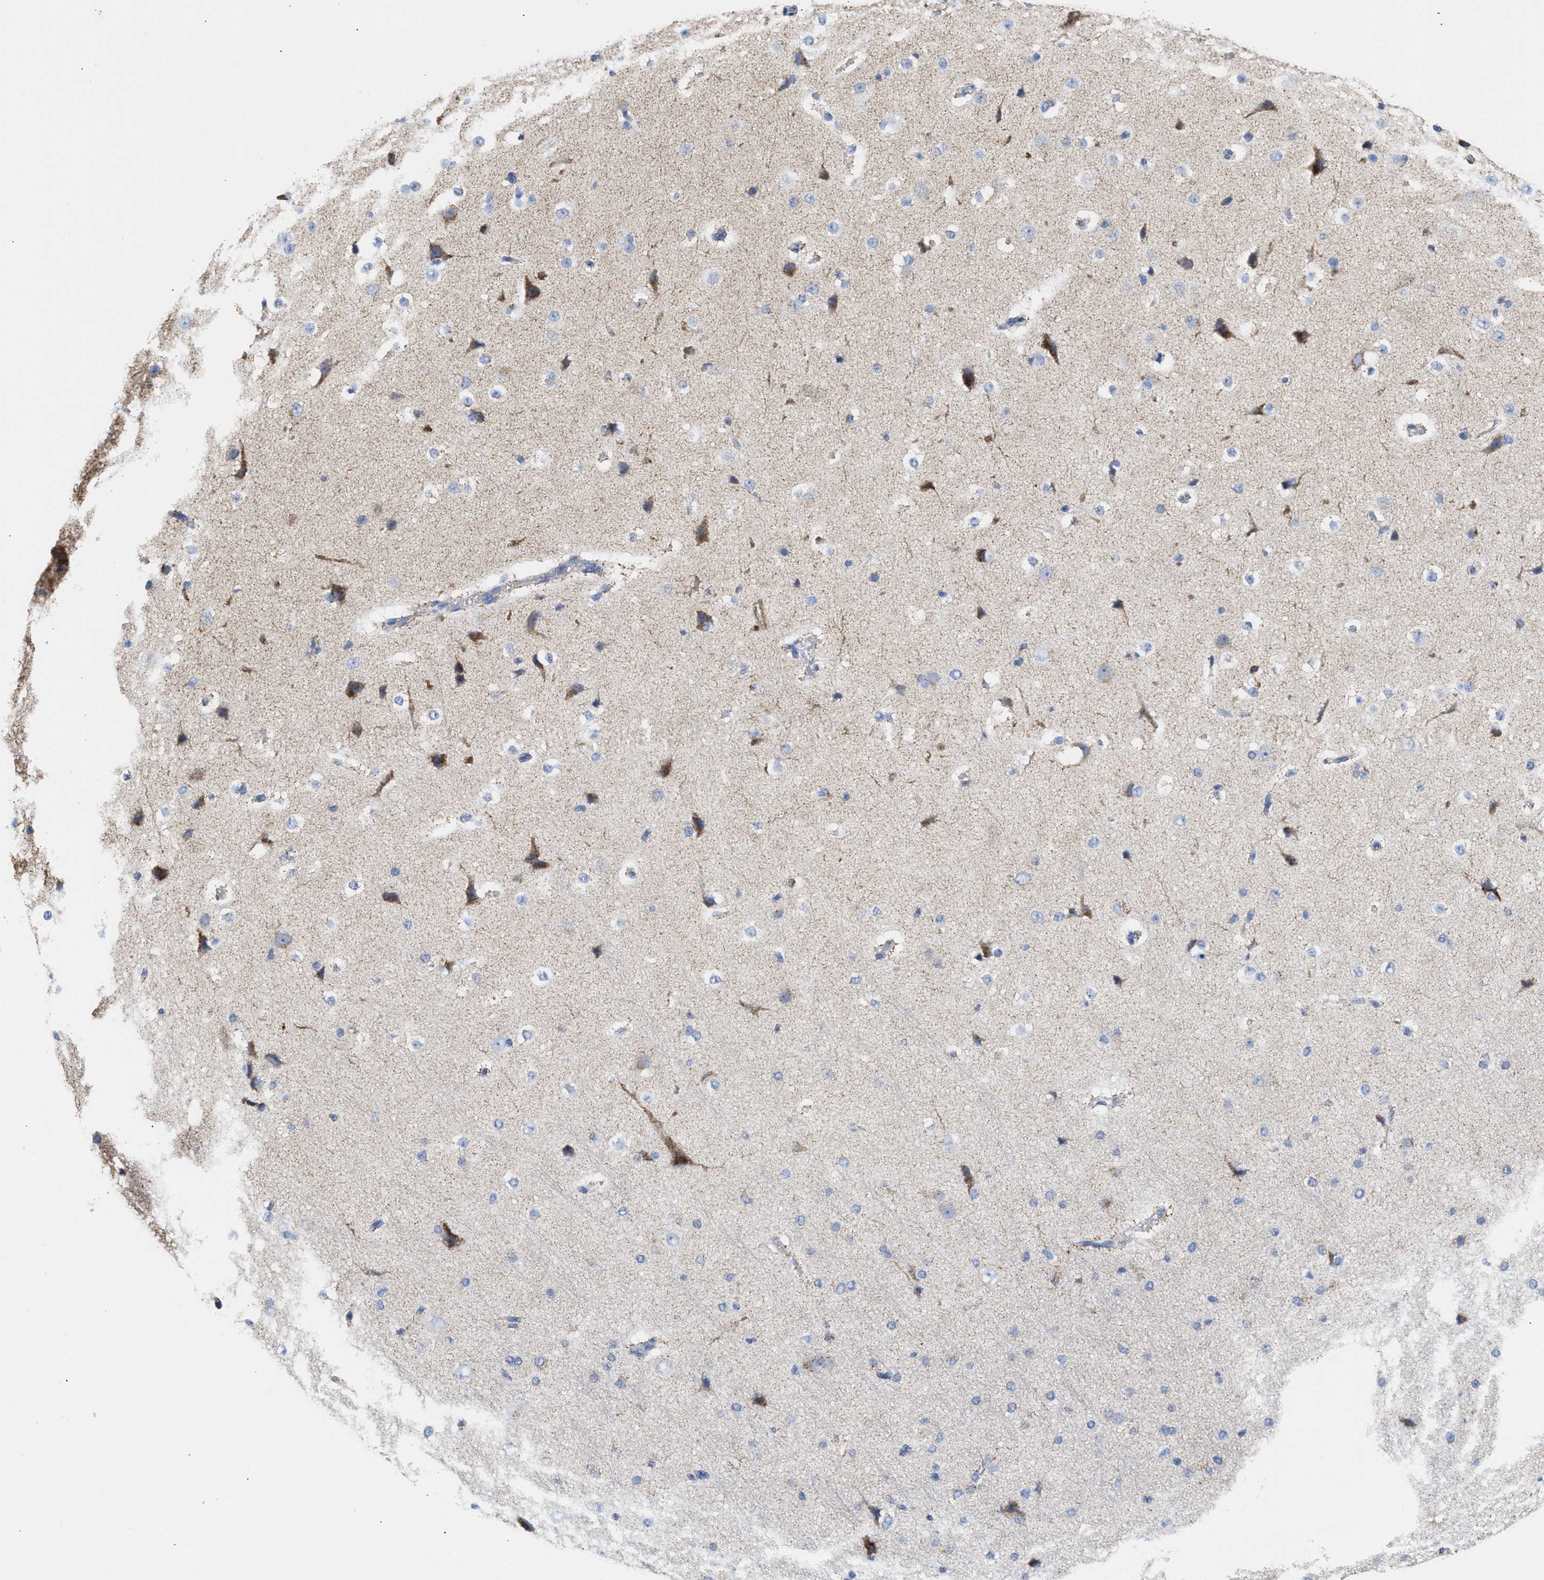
{"staining": {"intensity": "negative", "quantity": "none", "location": "none"}, "tissue": "cerebral cortex", "cell_type": "Endothelial cells", "image_type": "normal", "snomed": [{"axis": "morphology", "description": "Normal tissue, NOS"}, {"axis": "morphology", "description": "Developmental malformation"}, {"axis": "topography", "description": "Cerebral cortex"}], "caption": "Cerebral cortex was stained to show a protein in brown. There is no significant positivity in endothelial cells.", "gene": "ACOT13", "patient": {"sex": "female", "age": 30}}